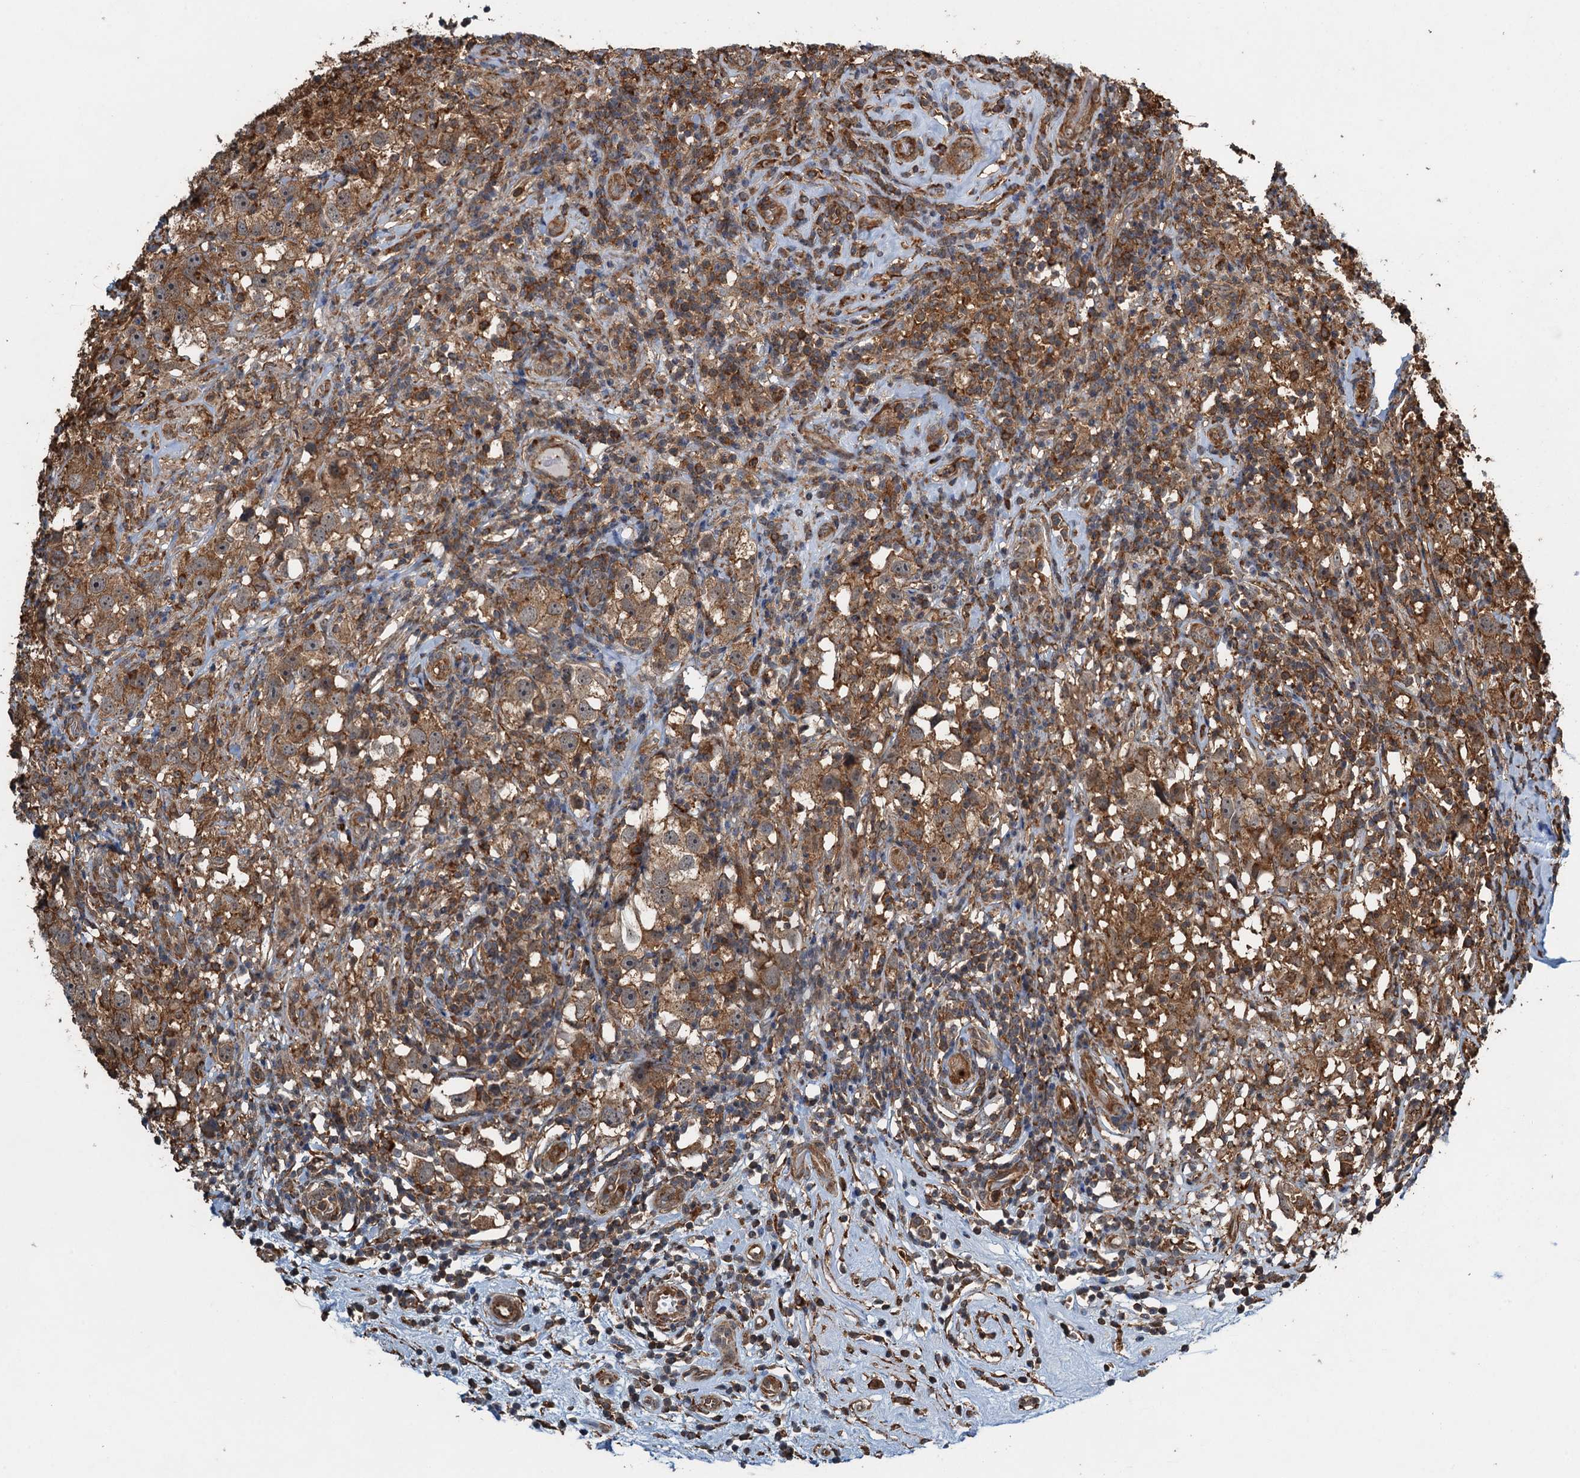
{"staining": {"intensity": "moderate", "quantity": ">75%", "location": "cytoplasmic/membranous"}, "tissue": "testis cancer", "cell_type": "Tumor cells", "image_type": "cancer", "snomed": [{"axis": "morphology", "description": "Seminoma, NOS"}, {"axis": "topography", "description": "Testis"}], "caption": "This micrograph demonstrates seminoma (testis) stained with immunohistochemistry (IHC) to label a protein in brown. The cytoplasmic/membranous of tumor cells show moderate positivity for the protein. Nuclei are counter-stained blue.", "gene": "WHAMM", "patient": {"sex": "male", "age": 49}}